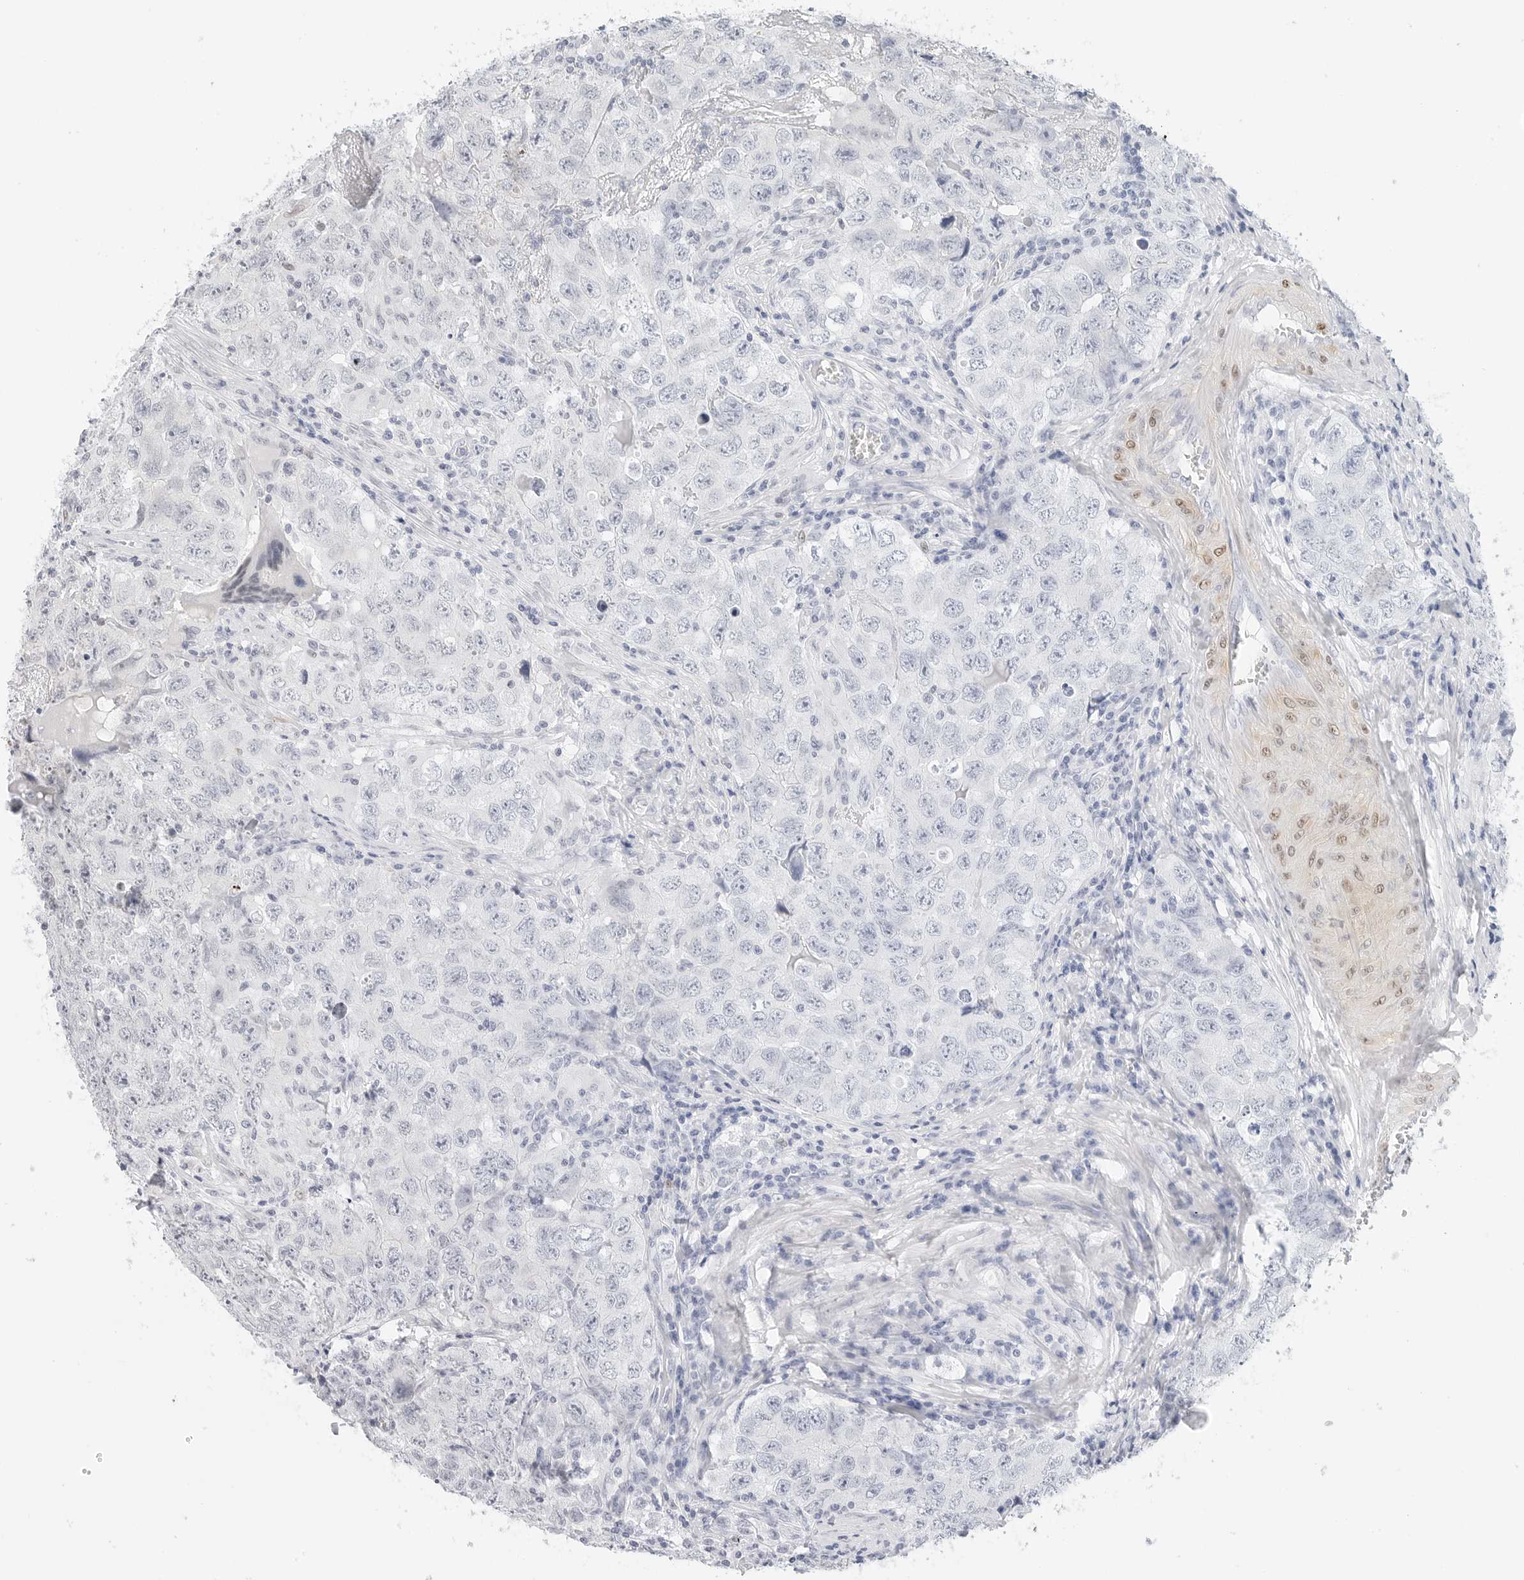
{"staining": {"intensity": "negative", "quantity": "none", "location": "none"}, "tissue": "testis cancer", "cell_type": "Tumor cells", "image_type": "cancer", "snomed": [{"axis": "morphology", "description": "Seminoma, NOS"}, {"axis": "morphology", "description": "Carcinoma, Embryonal, NOS"}, {"axis": "topography", "description": "Testis"}], "caption": "Immunohistochemistry (IHC) histopathology image of testis seminoma stained for a protein (brown), which demonstrates no positivity in tumor cells.", "gene": "SPIDR", "patient": {"sex": "male", "age": 43}}